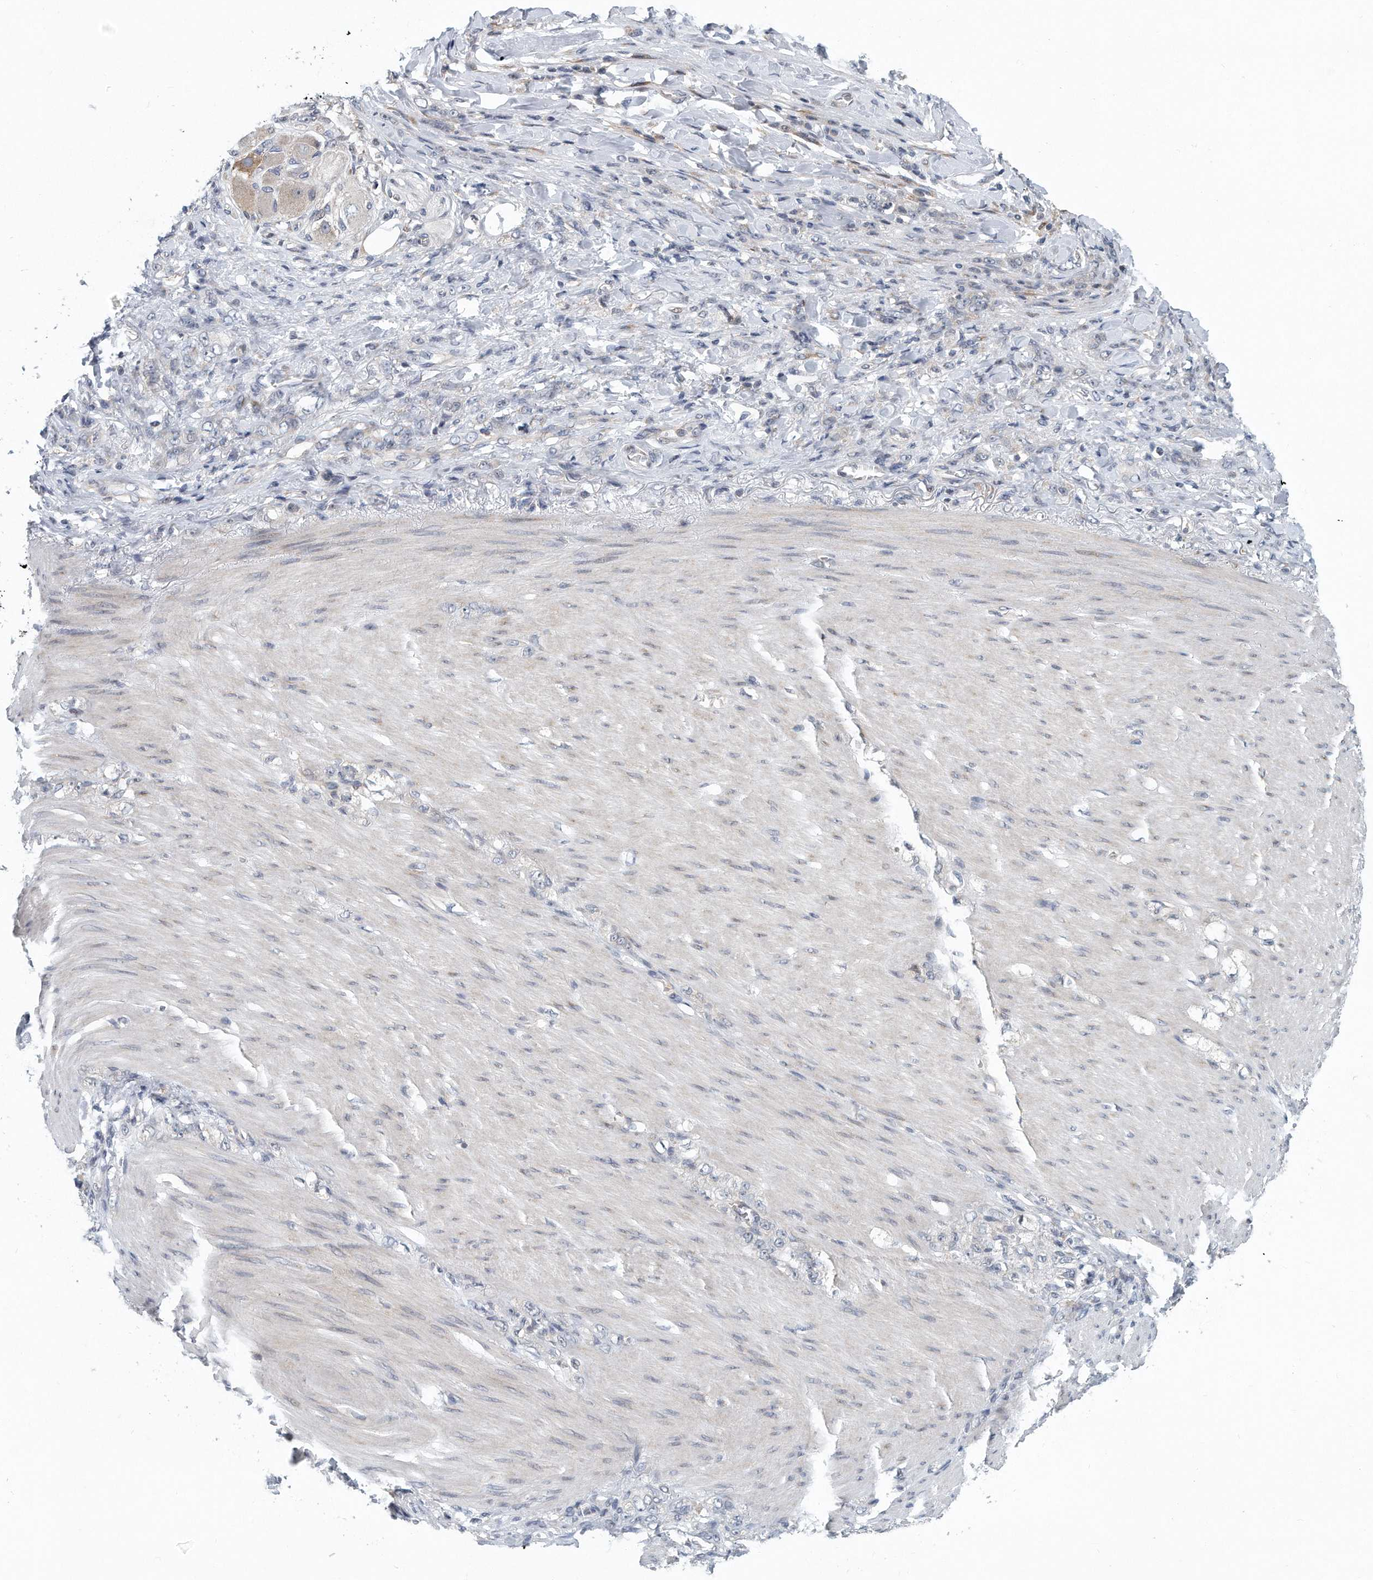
{"staining": {"intensity": "negative", "quantity": "none", "location": "none"}, "tissue": "stomach cancer", "cell_type": "Tumor cells", "image_type": "cancer", "snomed": [{"axis": "morphology", "description": "Normal tissue, NOS"}, {"axis": "morphology", "description": "Adenocarcinoma, NOS"}, {"axis": "topography", "description": "Stomach"}], "caption": "Human stomach adenocarcinoma stained for a protein using immunohistochemistry reveals no staining in tumor cells.", "gene": "VLDLR", "patient": {"sex": "male", "age": 82}}